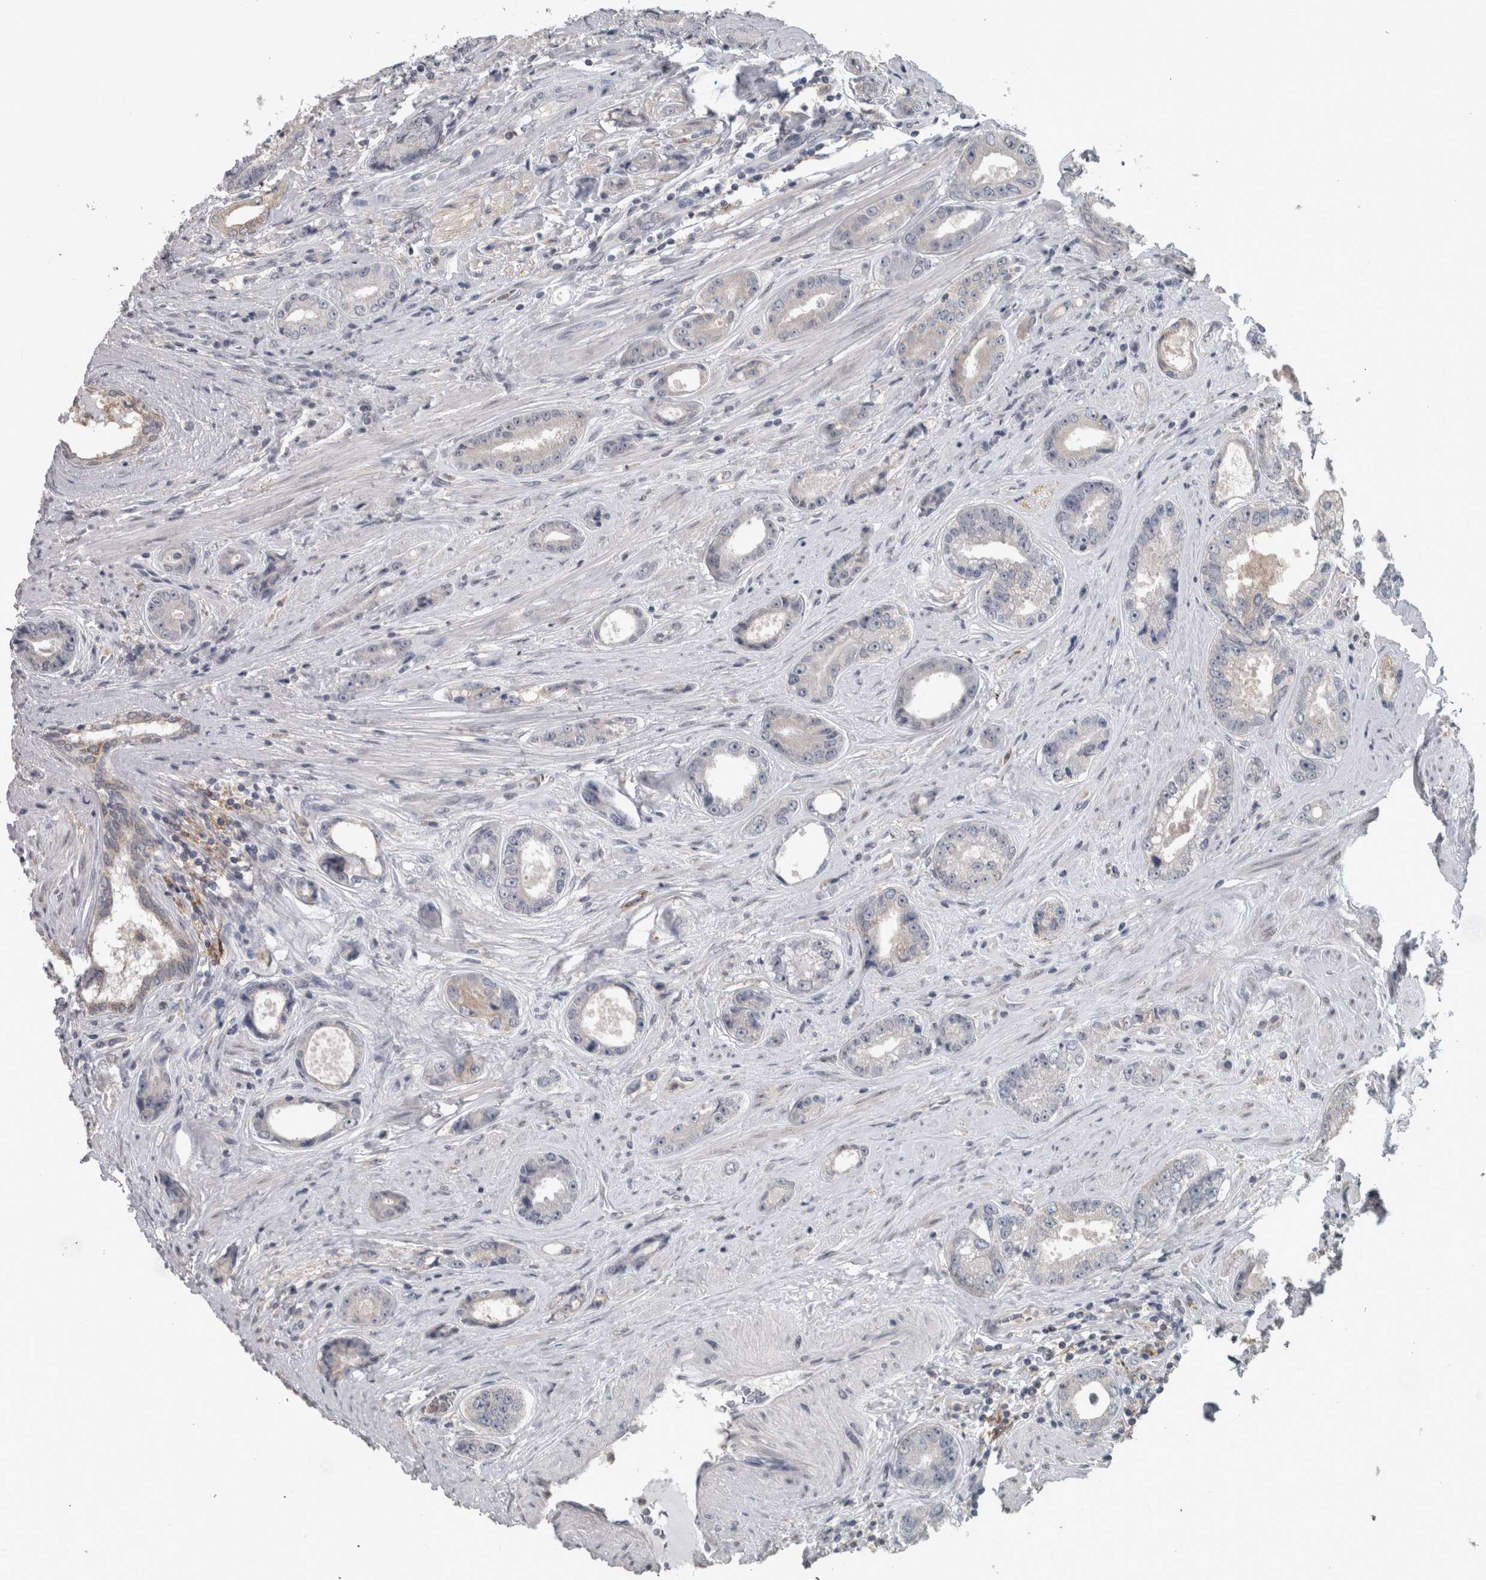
{"staining": {"intensity": "negative", "quantity": "none", "location": "none"}, "tissue": "prostate cancer", "cell_type": "Tumor cells", "image_type": "cancer", "snomed": [{"axis": "morphology", "description": "Adenocarcinoma, High grade"}, {"axis": "topography", "description": "Prostate"}], "caption": "Immunohistochemistry of human prostate cancer (high-grade adenocarcinoma) shows no staining in tumor cells.", "gene": "ACSF2", "patient": {"sex": "male", "age": 61}}